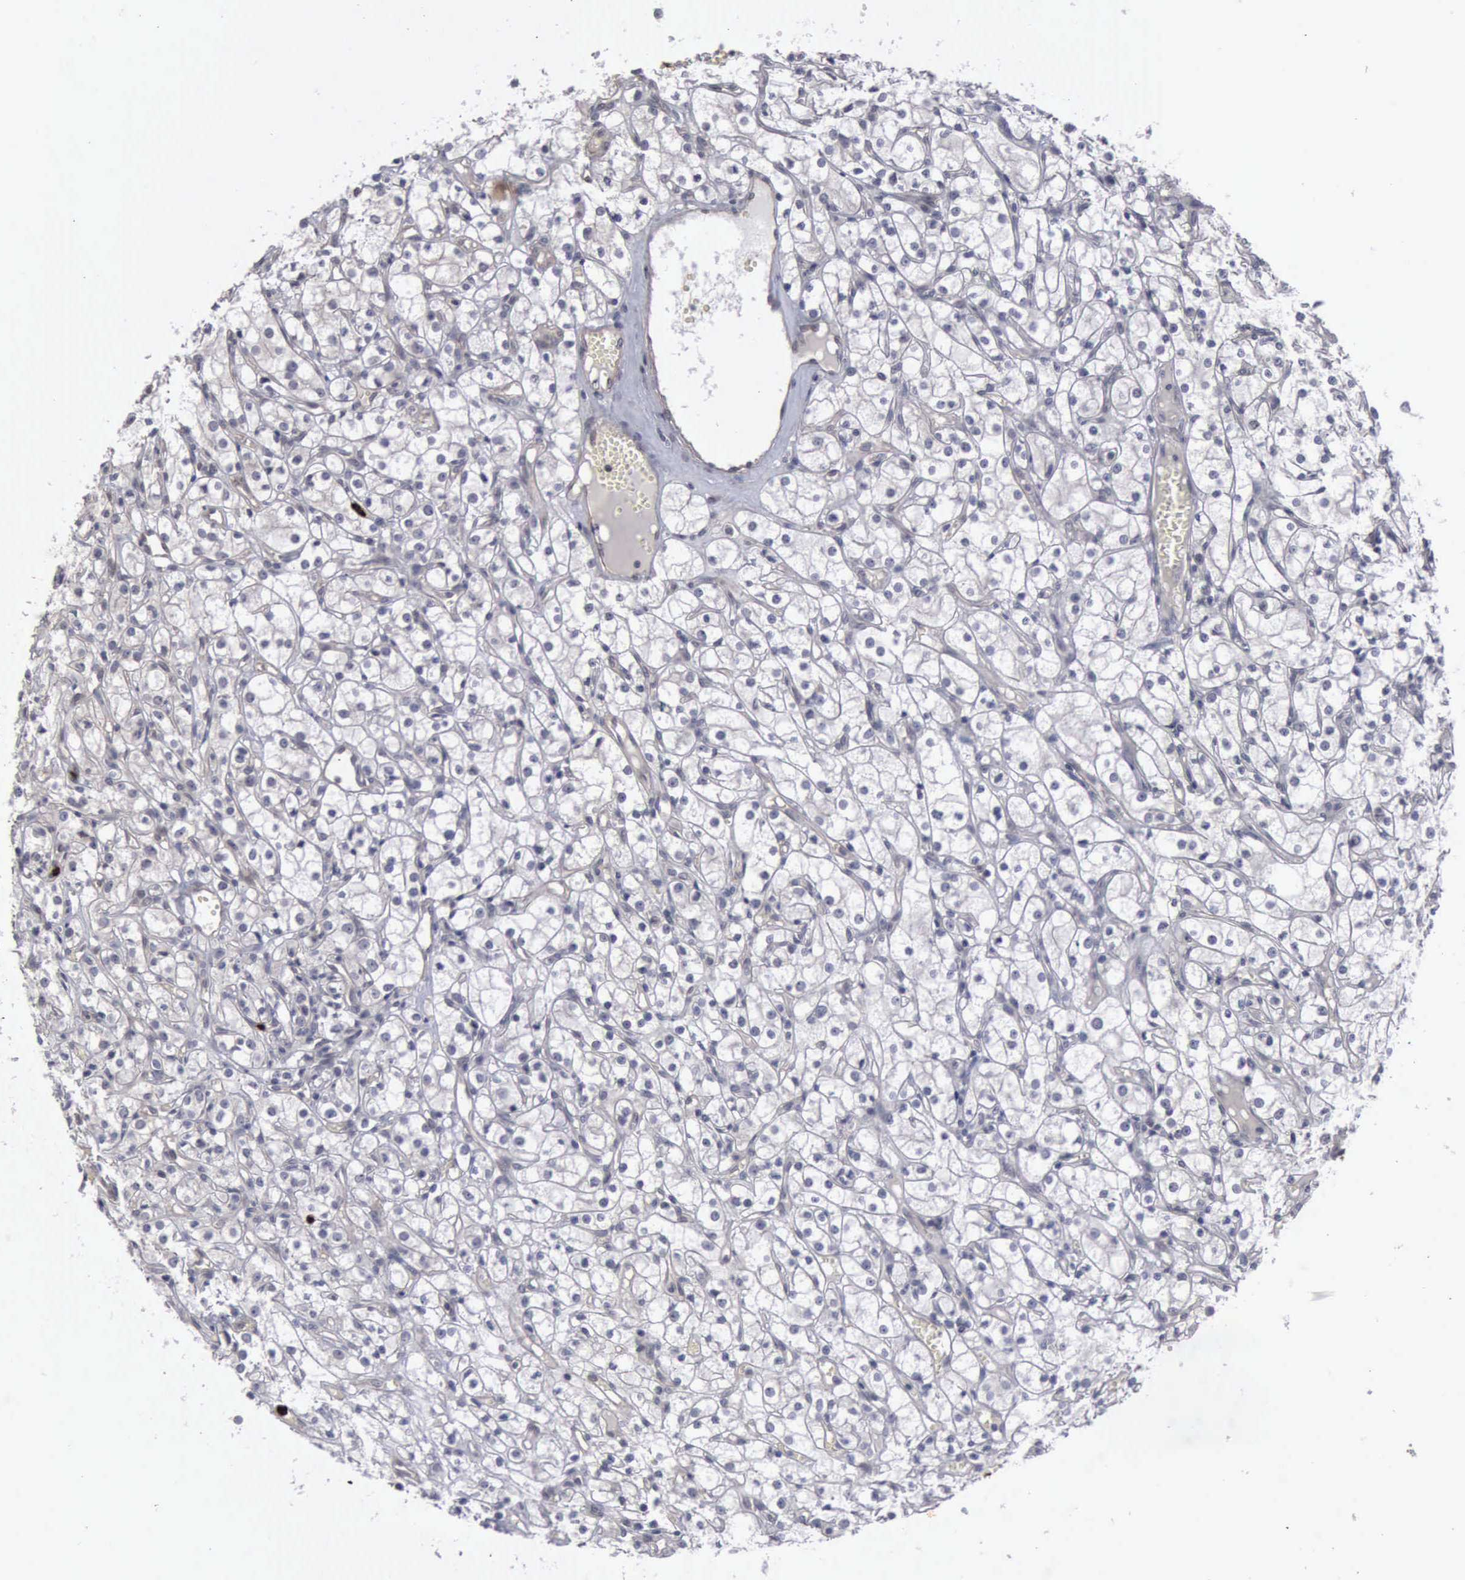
{"staining": {"intensity": "negative", "quantity": "none", "location": "none"}, "tissue": "renal cancer", "cell_type": "Tumor cells", "image_type": "cancer", "snomed": [{"axis": "morphology", "description": "Adenocarcinoma, NOS"}, {"axis": "topography", "description": "Kidney"}], "caption": "Human renal cancer stained for a protein using IHC shows no expression in tumor cells.", "gene": "MMP9", "patient": {"sex": "male", "age": 61}}